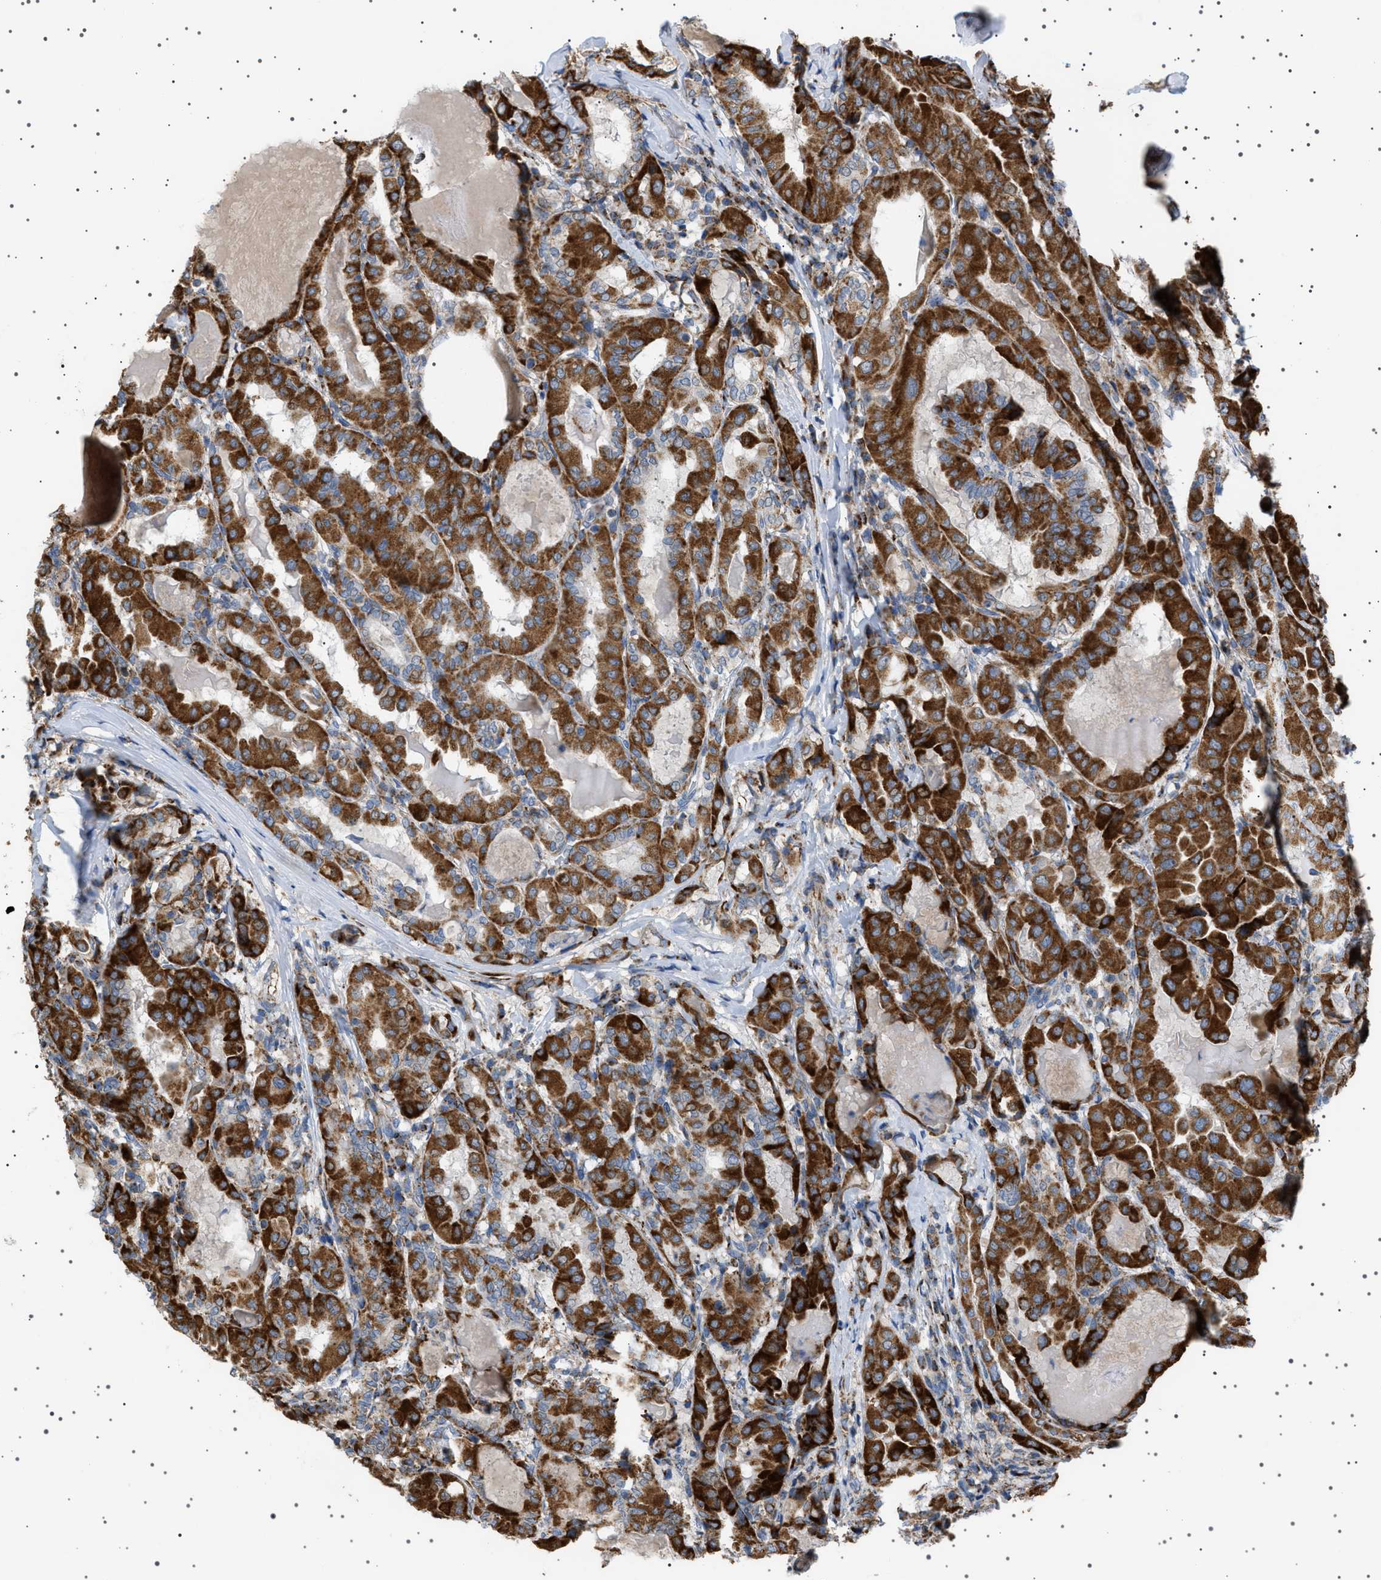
{"staining": {"intensity": "strong", "quantity": ">75%", "location": "cytoplasmic/membranous"}, "tissue": "thyroid cancer", "cell_type": "Tumor cells", "image_type": "cancer", "snomed": [{"axis": "morphology", "description": "Papillary adenocarcinoma, NOS"}, {"axis": "topography", "description": "Thyroid gland"}], "caption": "Human thyroid papillary adenocarcinoma stained for a protein (brown) demonstrates strong cytoplasmic/membranous positive staining in approximately >75% of tumor cells.", "gene": "UBXN8", "patient": {"sex": "female", "age": 42}}